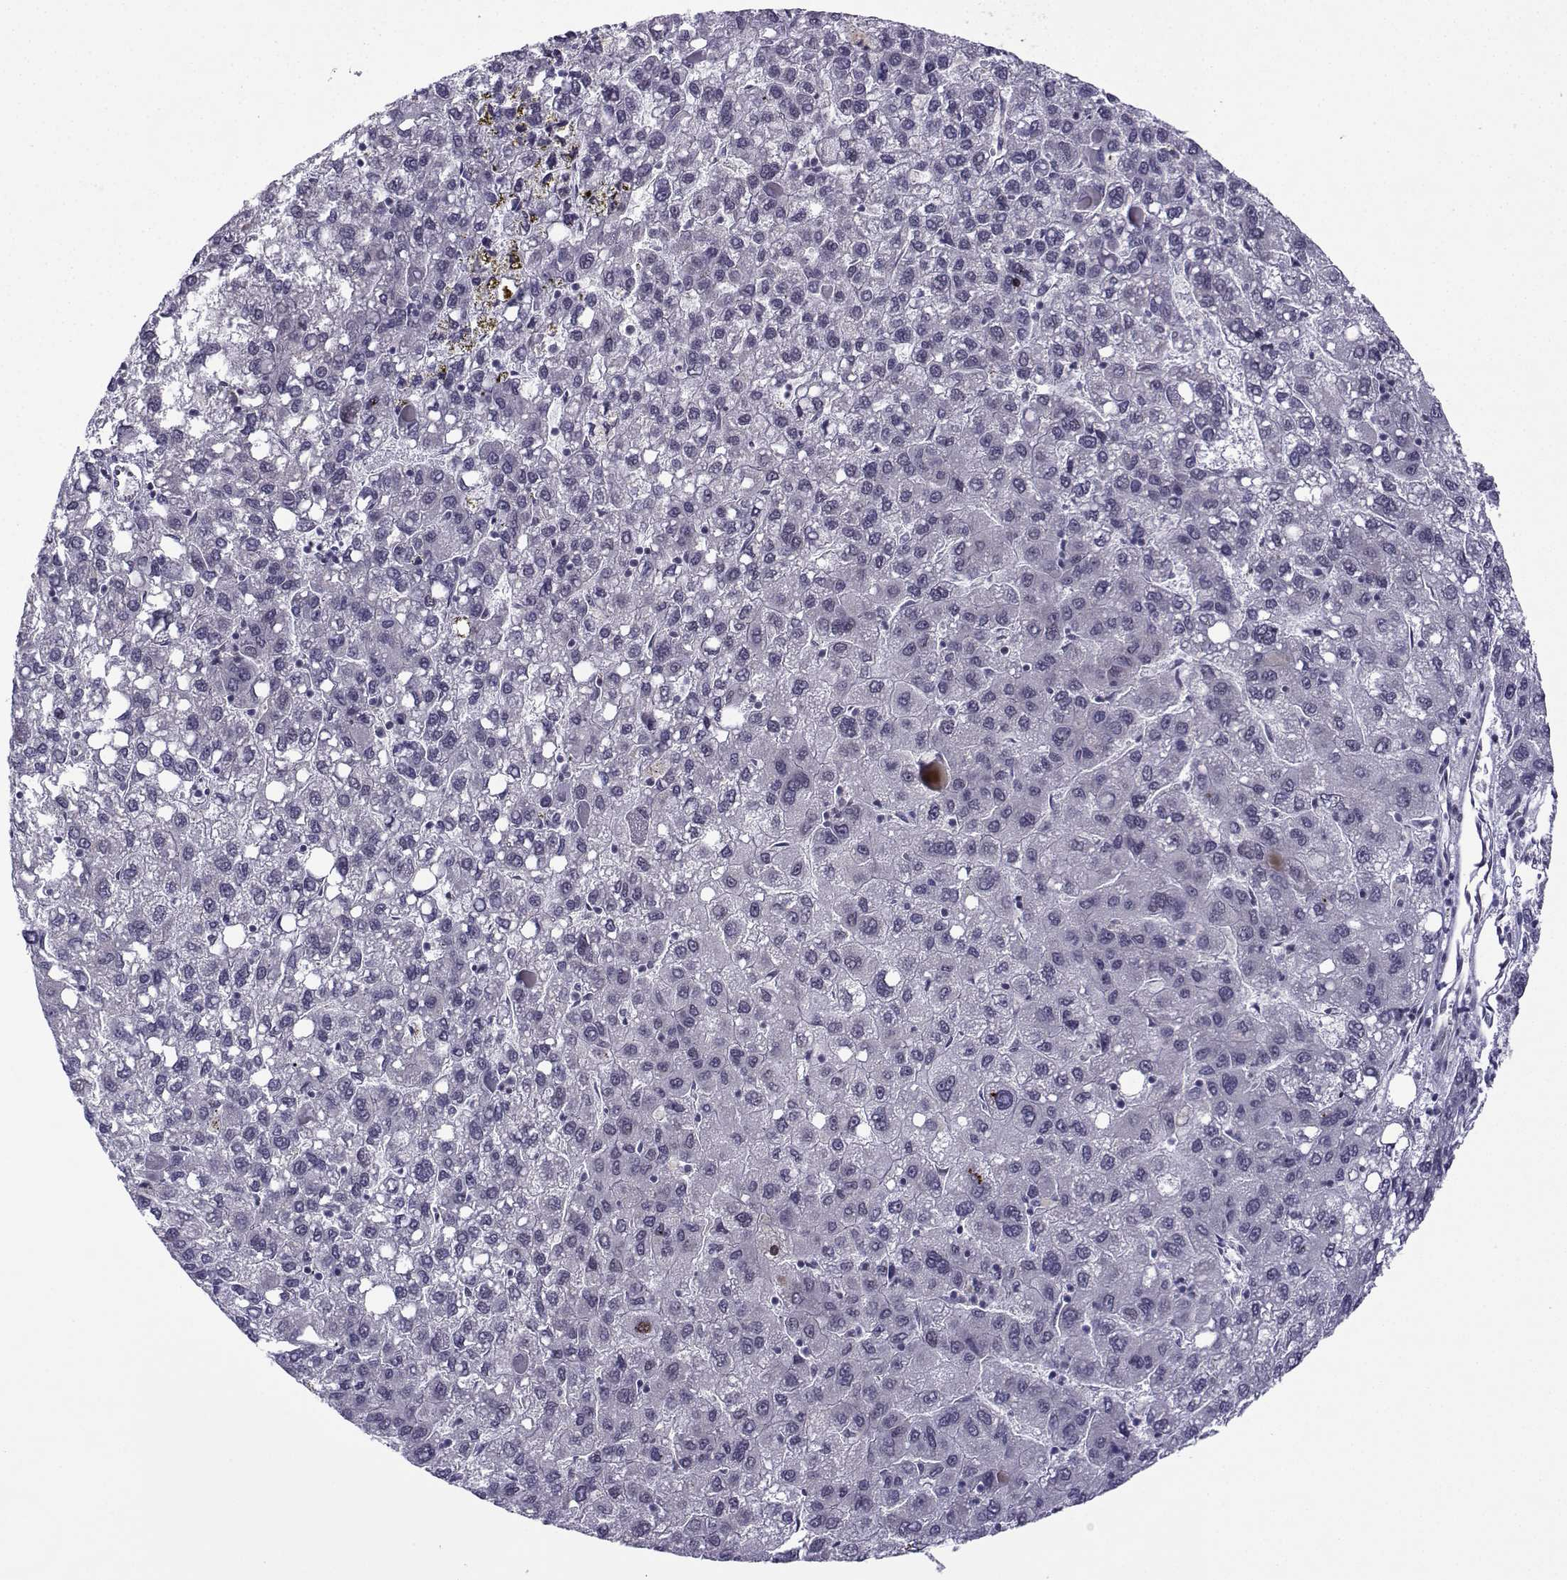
{"staining": {"intensity": "negative", "quantity": "none", "location": "none"}, "tissue": "liver cancer", "cell_type": "Tumor cells", "image_type": "cancer", "snomed": [{"axis": "morphology", "description": "Carcinoma, Hepatocellular, NOS"}, {"axis": "topography", "description": "Liver"}], "caption": "An immunohistochemistry image of liver hepatocellular carcinoma is shown. There is no staining in tumor cells of liver hepatocellular carcinoma. (Brightfield microscopy of DAB (3,3'-diaminobenzidine) immunohistochemistry (IHC) at high magnification).", "gene": "FGF3", "patient": {"sex": "female", "age": 82}}